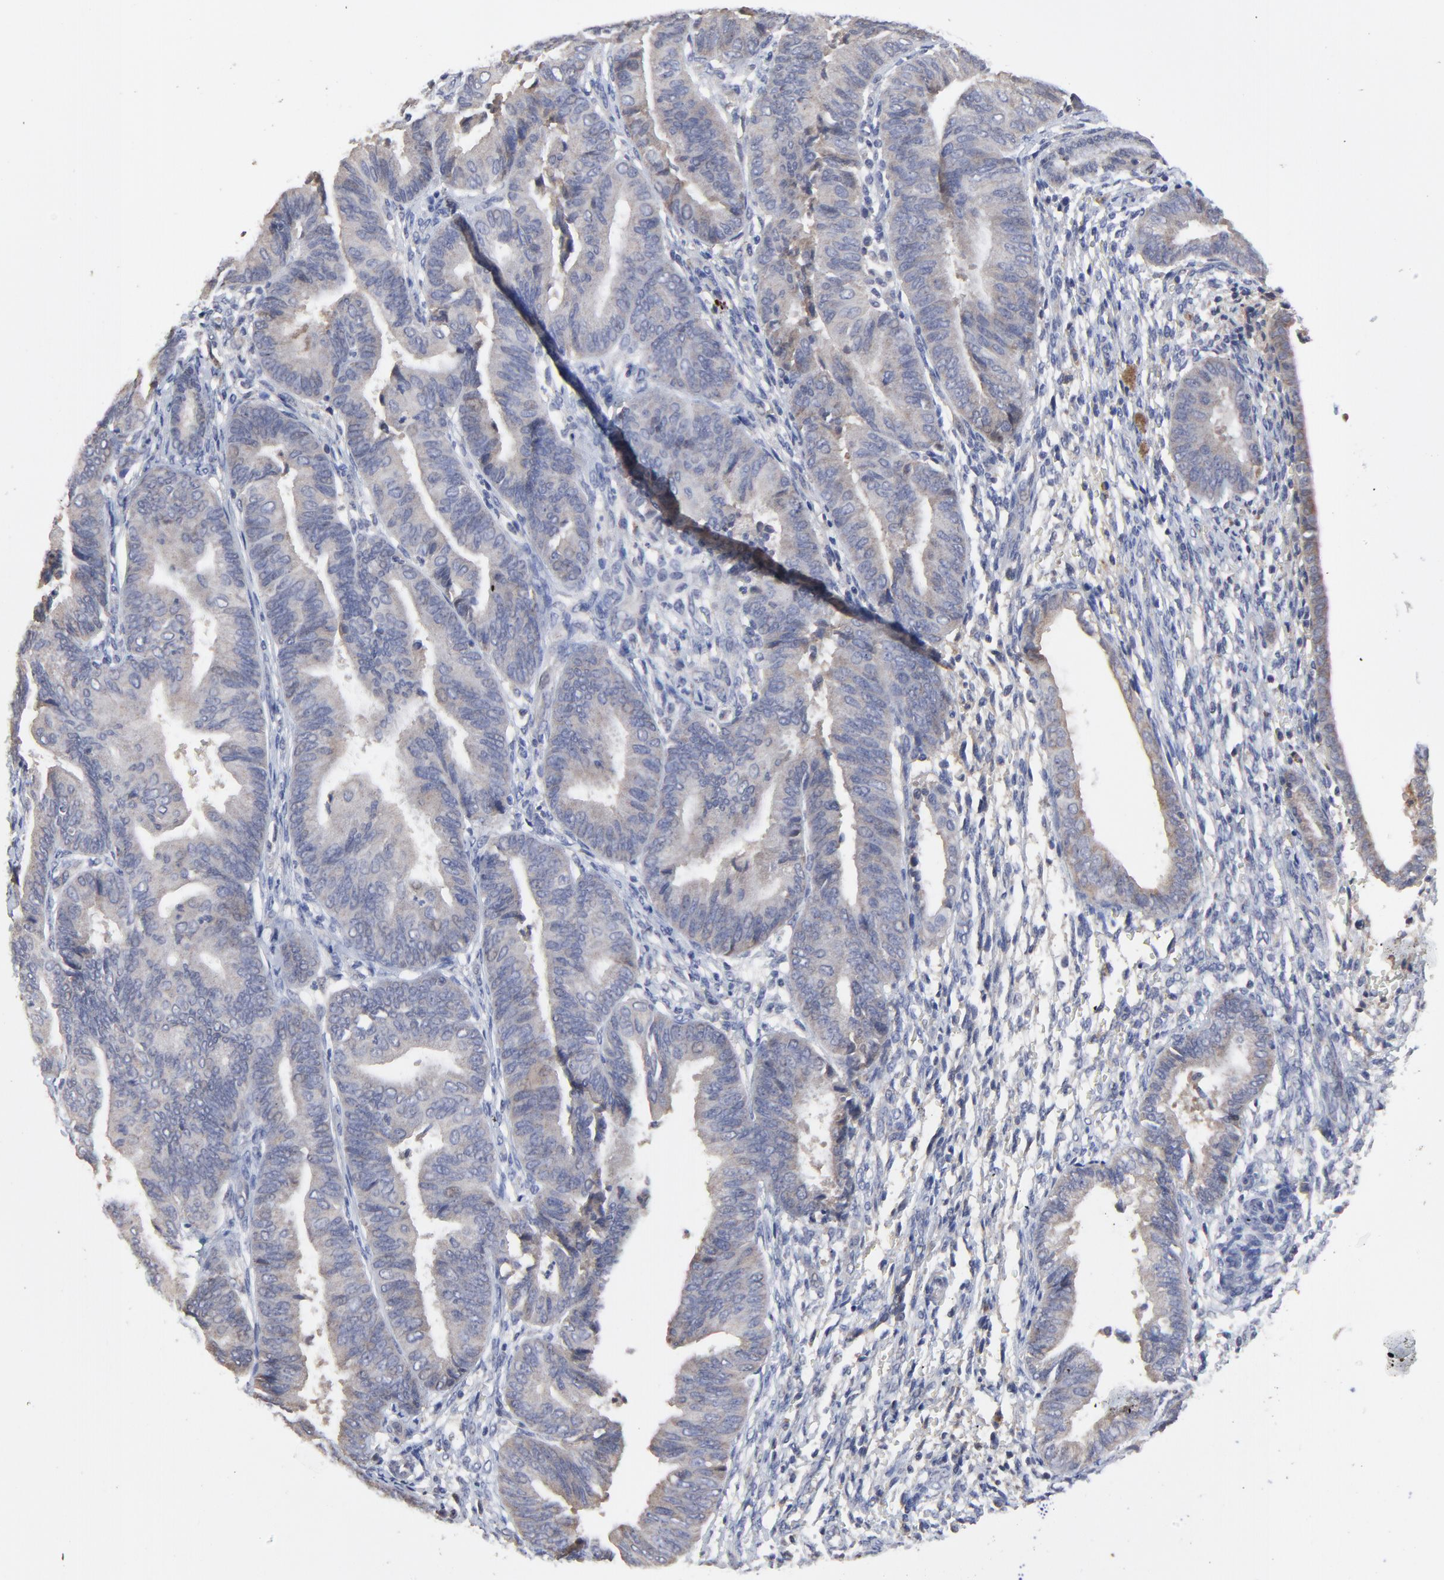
{"staining": {"intensity": "weak", "quantity": ">75%", "location": "cytoplasmic/membranous"}, "tissue": "endometrial cancer", "cell_type": "Tumor cells", "image_type": "cancer", "snomed": [{"axis": "morphology", "description": "Adenocarcinoma, NOS"}, {"axis": "topography", "description": "Endometrium"}], "caption": "Immunohistochemistry histopathology image of neoplastic tissue: human endometrial cancer stained using immunohistochemistry displays low levels of weak protein expression localized specifically in the cytoplasmic/membranous of tumor cells, appearing as a cytoplasmic/membranous brown color.", "gene": "VPREB3", "patient": {"sex": "female", "age": 63}}